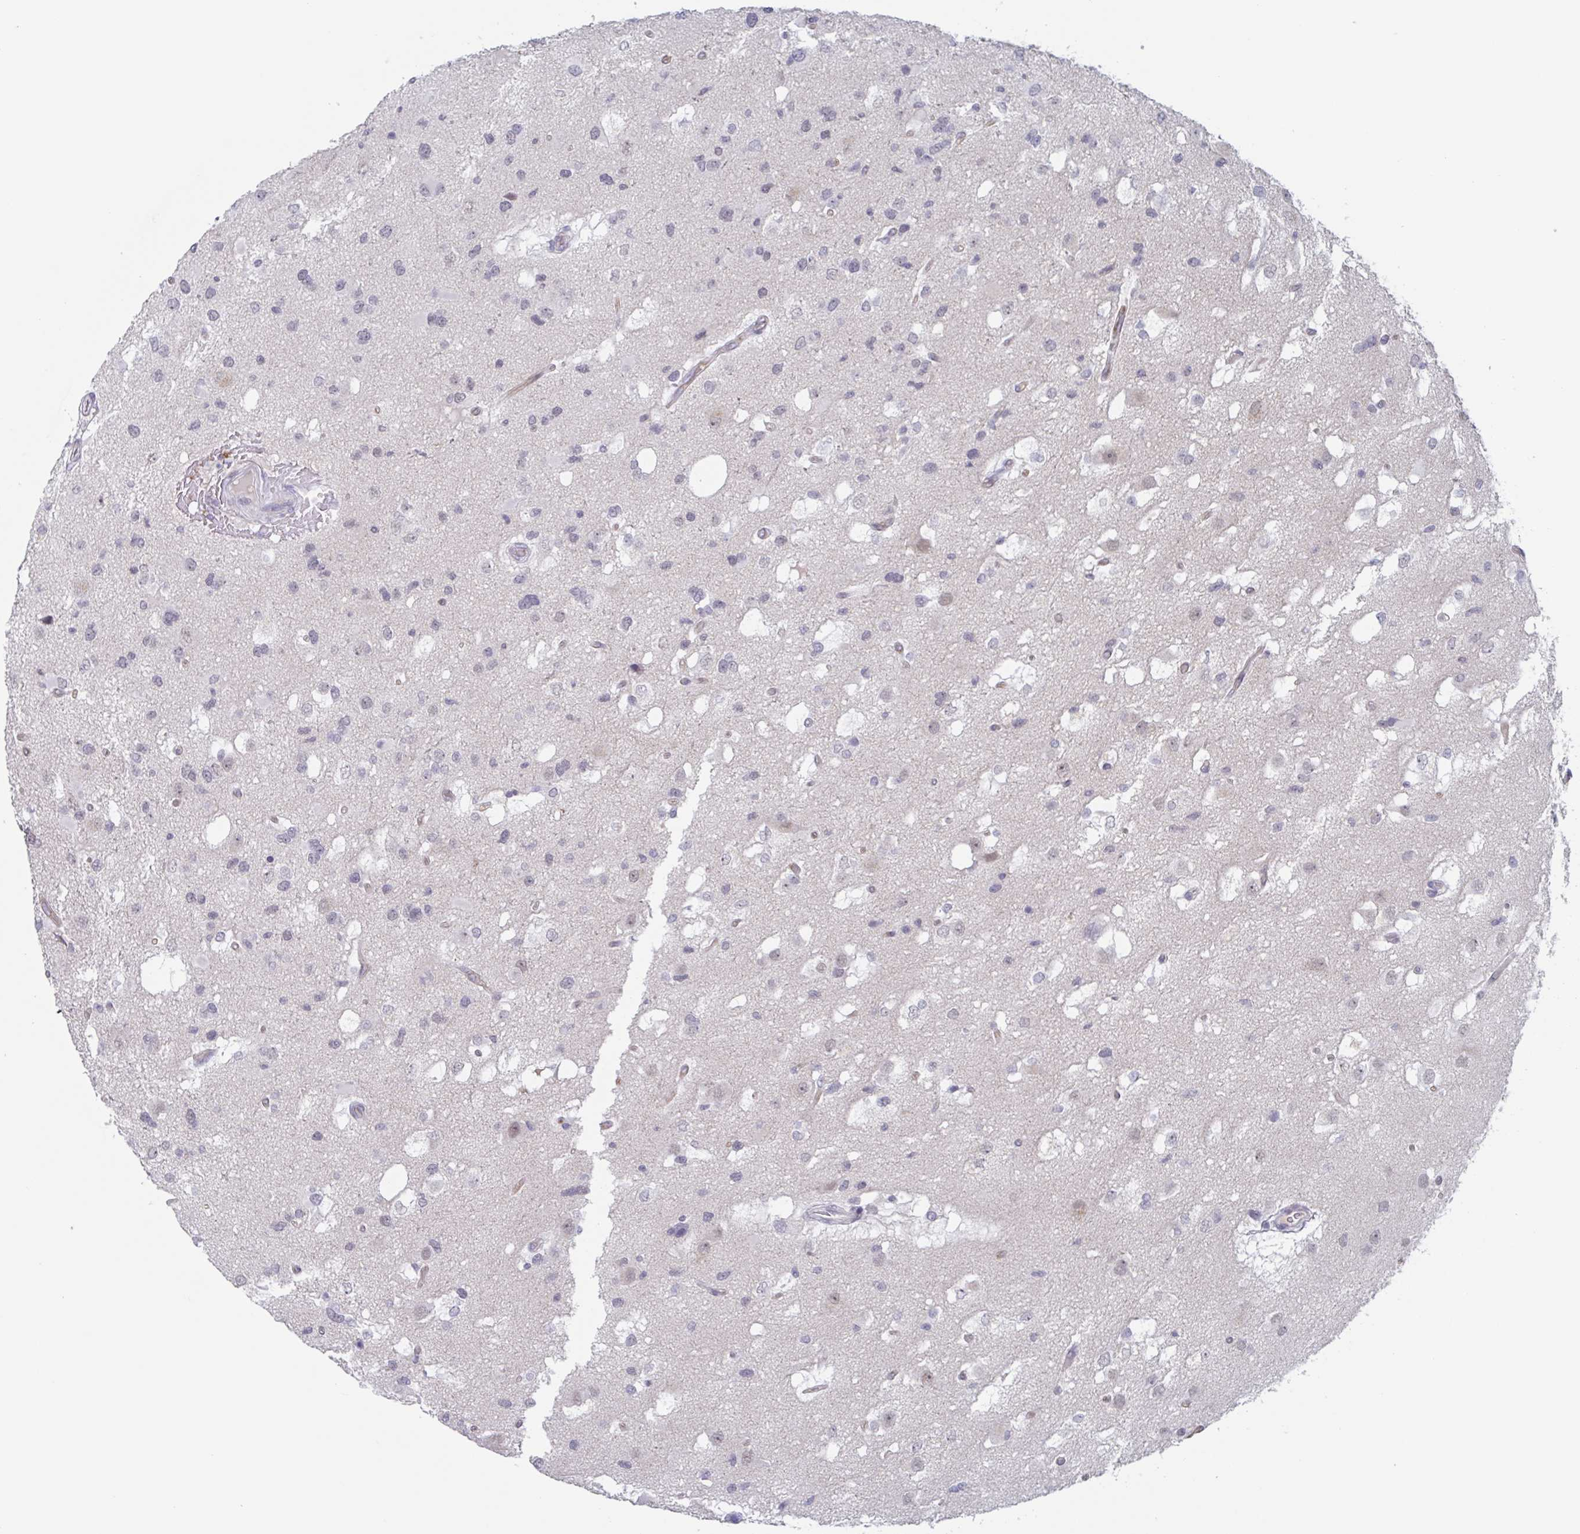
{"staining": {"intensity": "negative", "quantity": "none", "location": "none"}, "tissue": "glioma", "cell_type": "Tumor cells", "image_type": "cancer", "snomed": [{"axis": "morphology", "description": "Glioma, malignant, High grade"}, {"axis": "topography", "description": "Brain"}], "caption": "This is an IHC photomicrograph of glioma. There is no expression in tumor cells.", "gene": "KDM4D", "patient": {"sex": "male", "age": 53}}